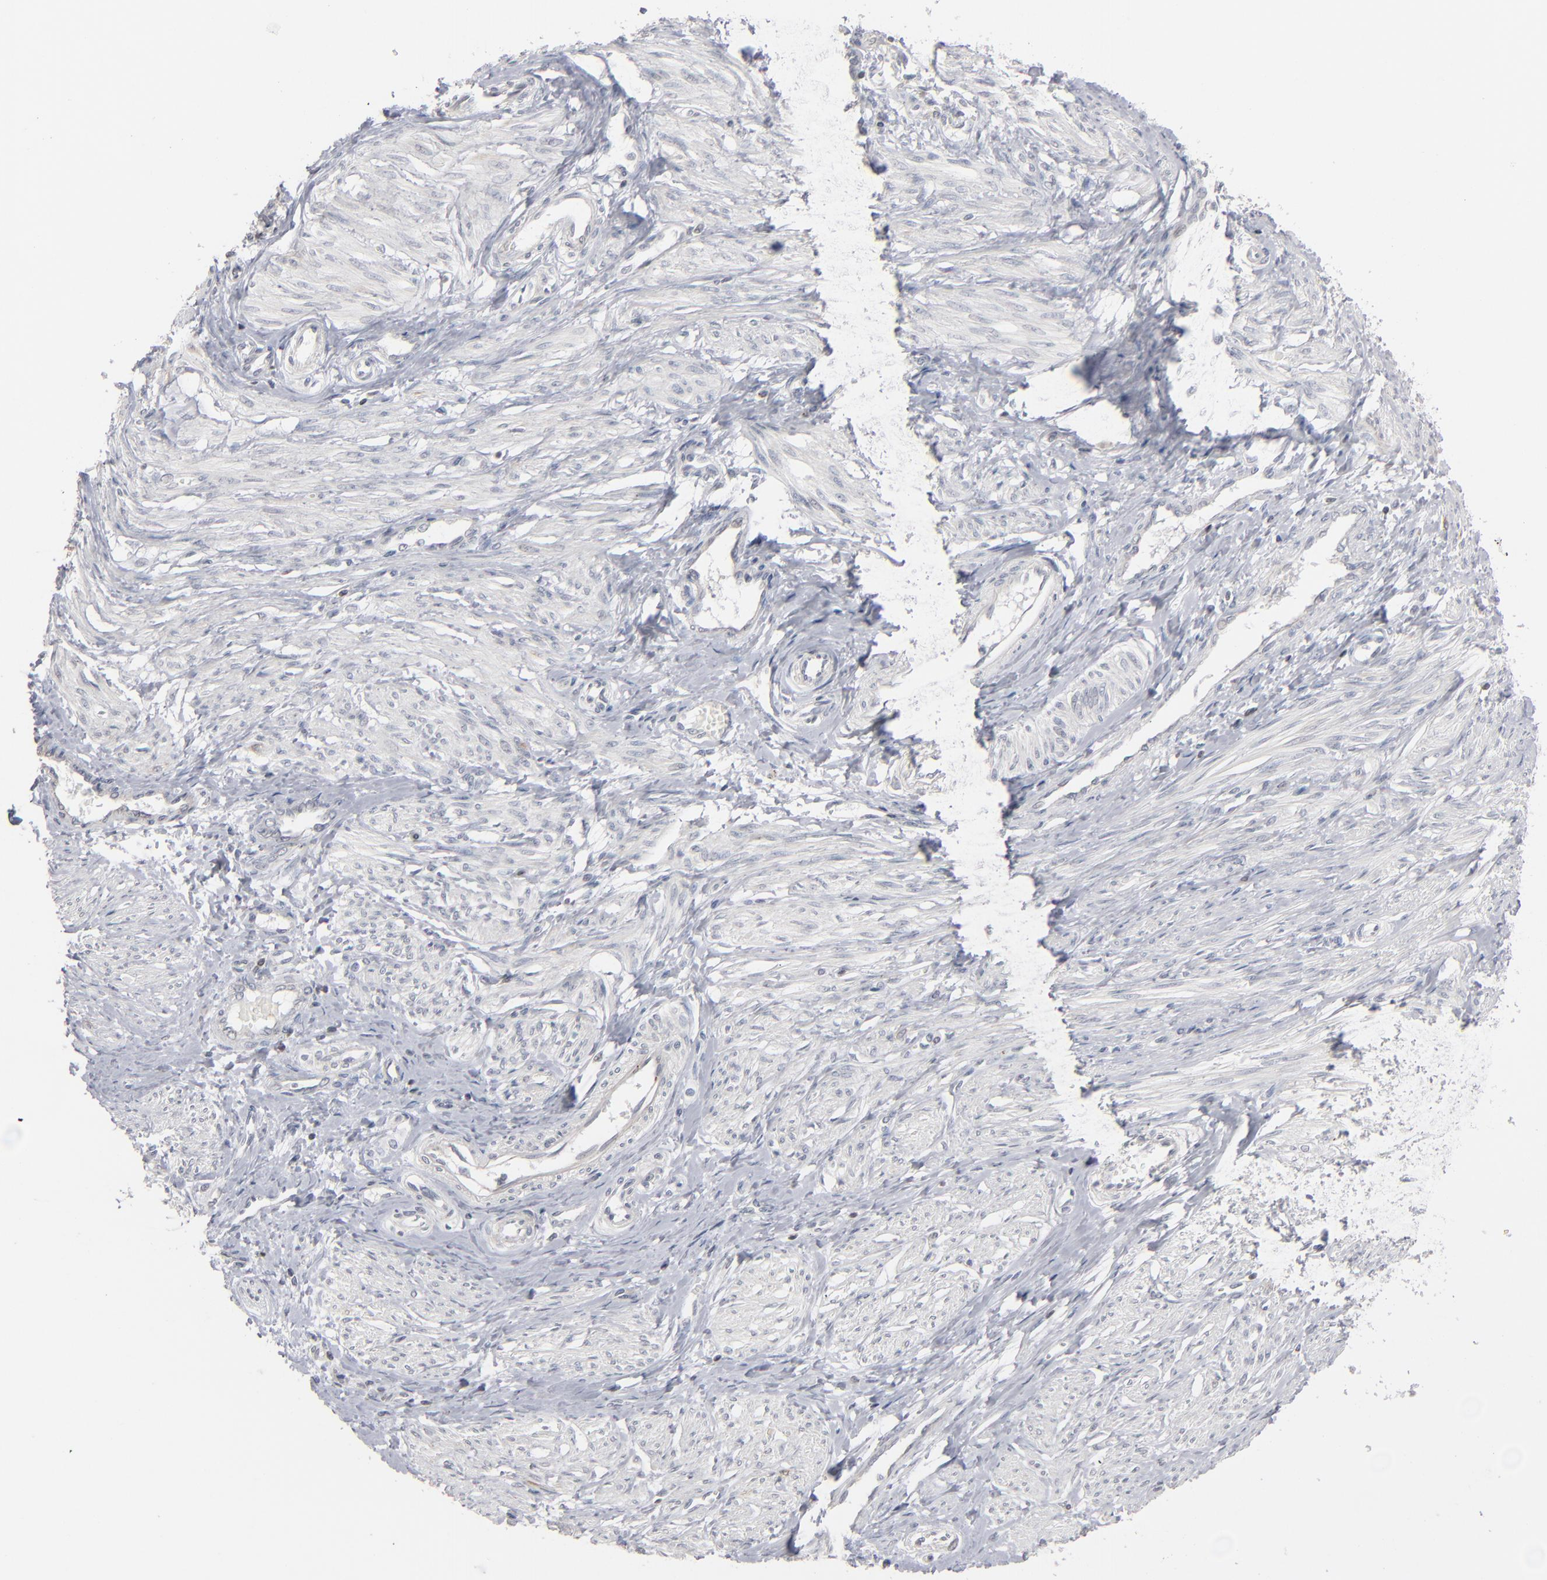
{"staining": {"intensity": "negative", "quantity": "none", "location": "none"}, "tissue": "smooth muscle", "cell_type": "Smooth muscle cells", "image_type": "normal", "snomed": [{"axis": "morphology", "description": "Normal tissue, NOS"}, {"axis": "topography", "description": "Smooth muscle"}, {"axis": "topography", "description": "Uterus"}], "caption": "The immunohistochemistry histopathology image has no significant staining in smooth muscle cells of smooth muscle.", "gene": "STAT4", "patient": {"sex": "female", "age": 39}}